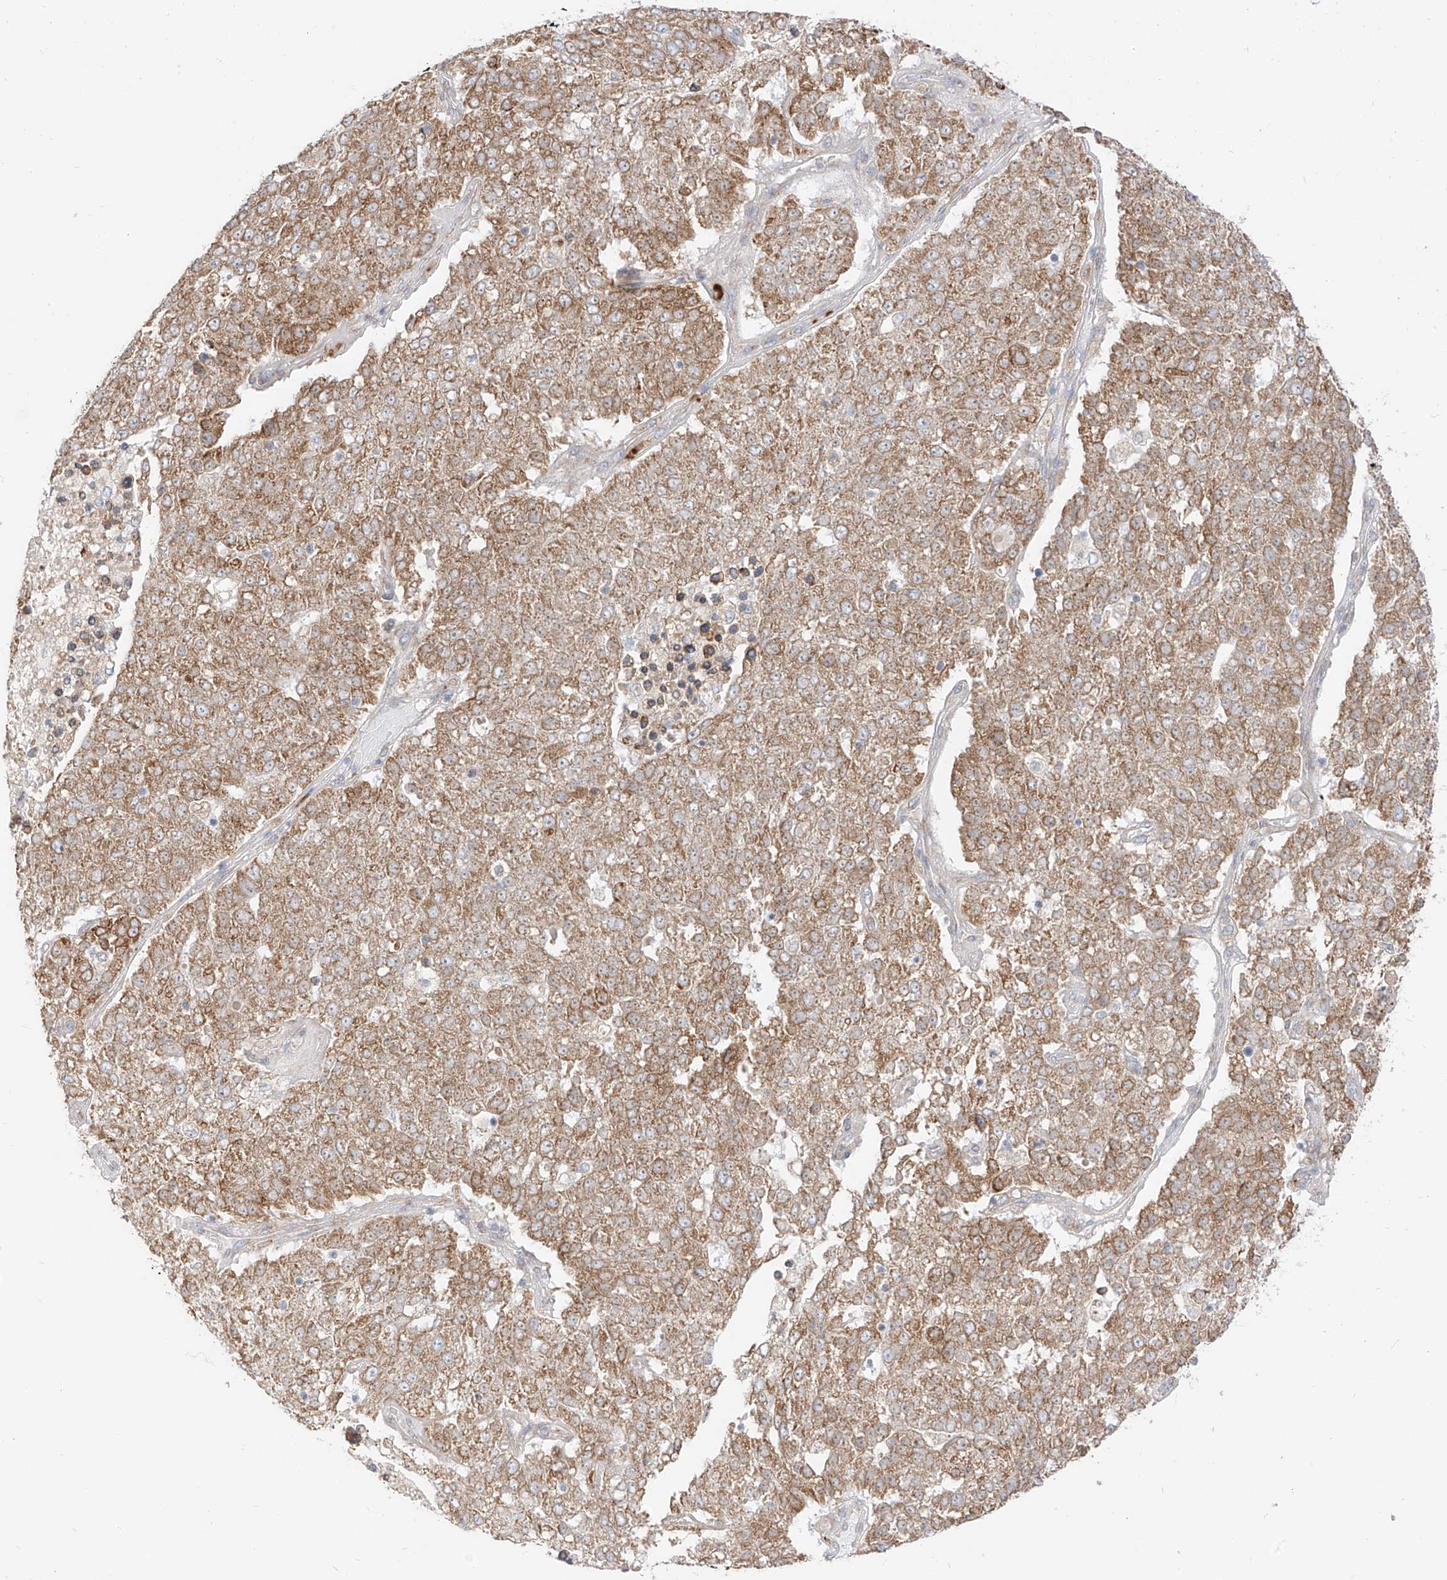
{"staining": {"intensity": "moderate", "quantity": "25%-75%", "location": "cytoplasmic/membranous"}, "tissue": "pancreatic cancer", "cell_type": "Tumor cells", "image_type": "cancer", "snomed": [{"axis": "morphology", "description": "Adenocarcinoma, NOS"}, {"axis": "topography", "description": "Pancreas"}], "caption": "Adenocarcinoma (pancreatic) stained with a protein marker reveals moderate staining in tumor cells.", "gene": "STT3A", "patient": {"sex": "female", "age": 61}}